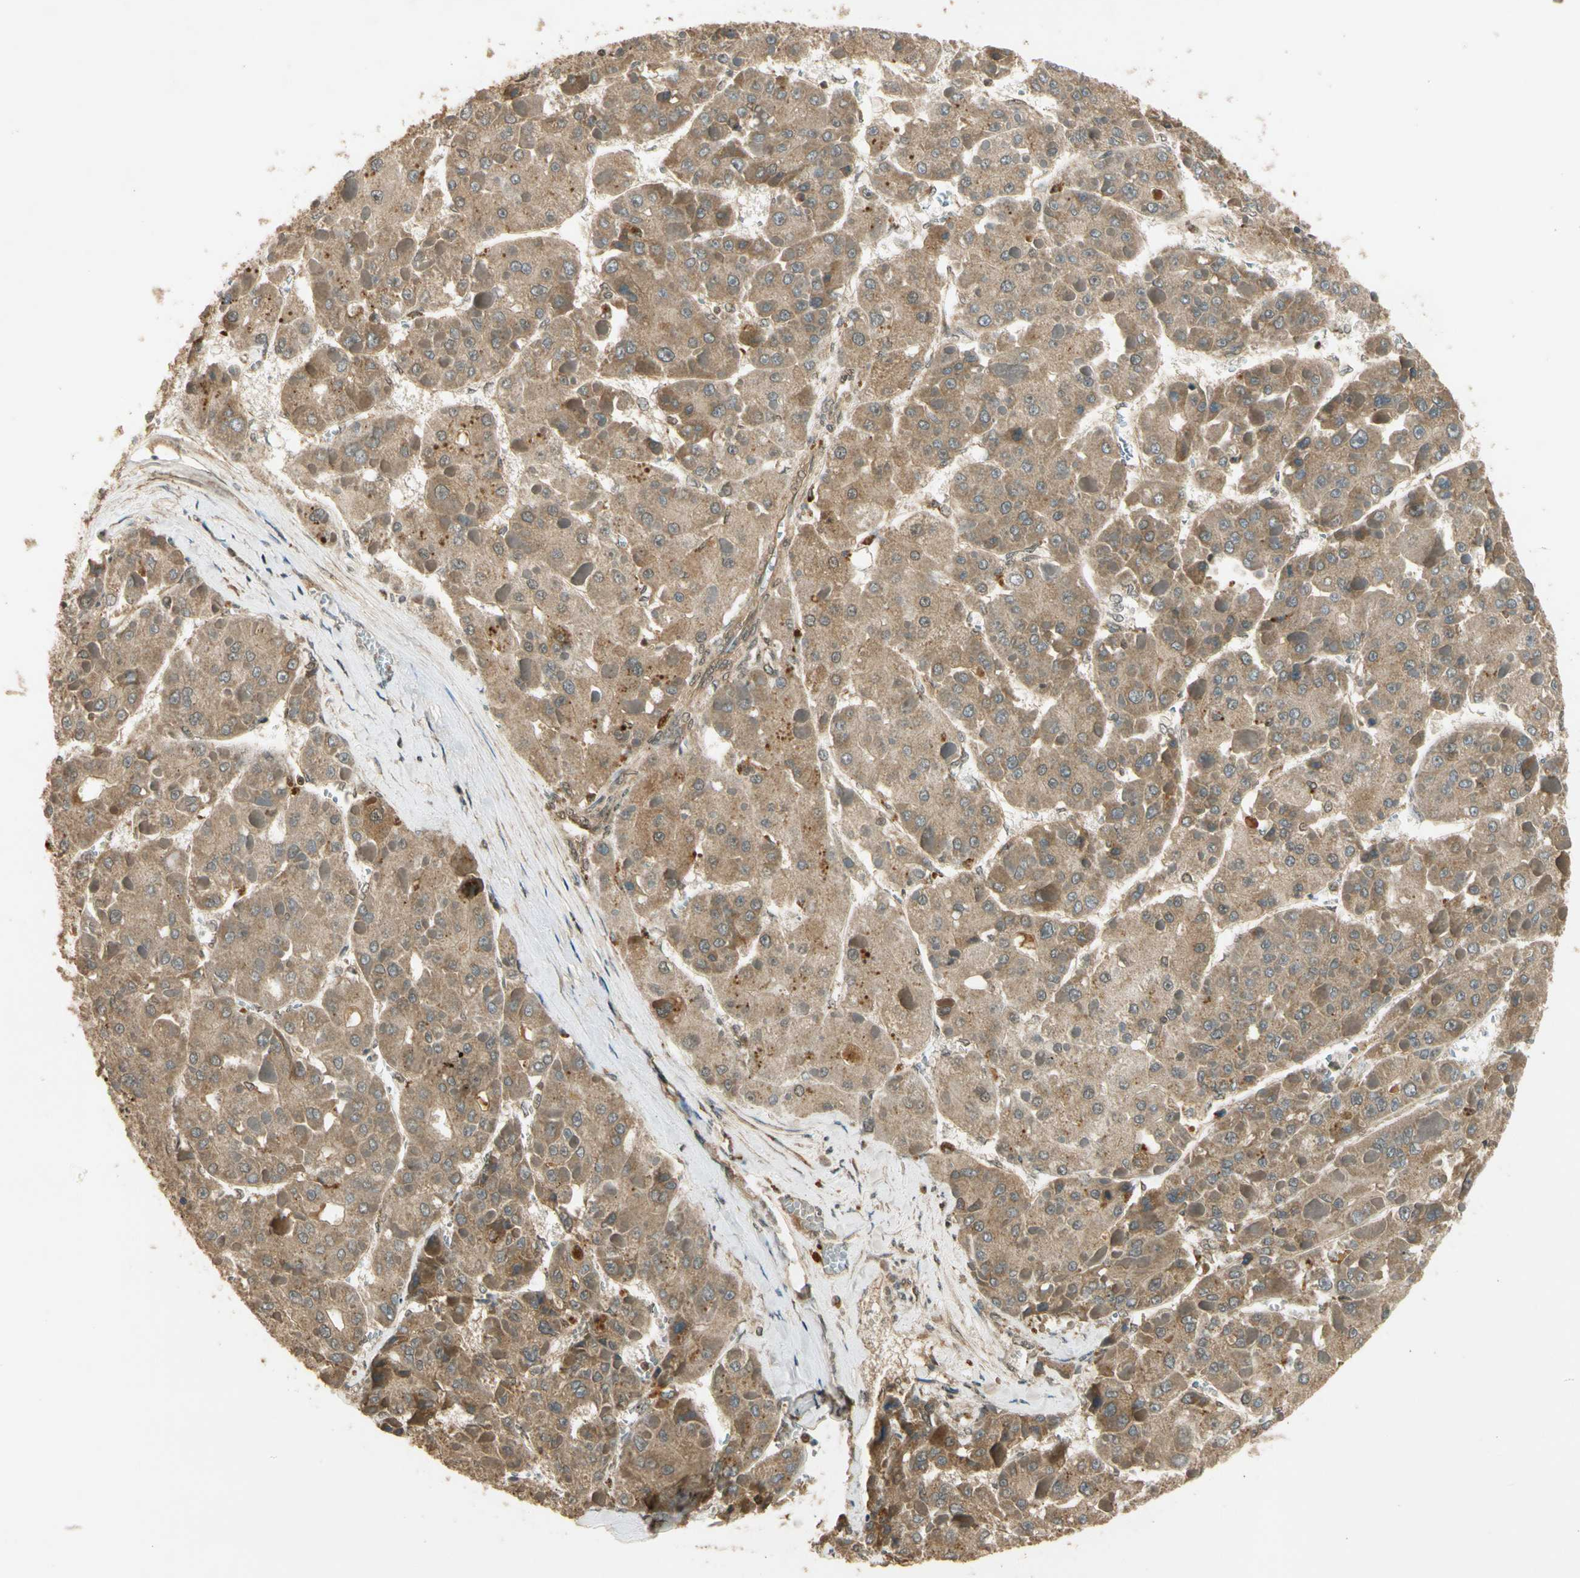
{"staining": {"intensity": "moderate", "quantity": ">75%", "location": "cytoplasmic/membranous"}, "tissue": "liver cancer", "cell_type": "Tumor cells", "image_type": "cancer", "snomed": [{"axis": "morphology", "description": "Carcinoma, Hepatocellular, NOS"}, {"axis": "topography", "description": "Liver"}], "caption": "There is medium levels of moderate cytoplasmic/membranous staining in tumor cells of liver cancer, as demonstrated by immunohistochemical staining (brown color).", "gene": "GMEB2", "patient": {"sex": "female", "age": 73}}